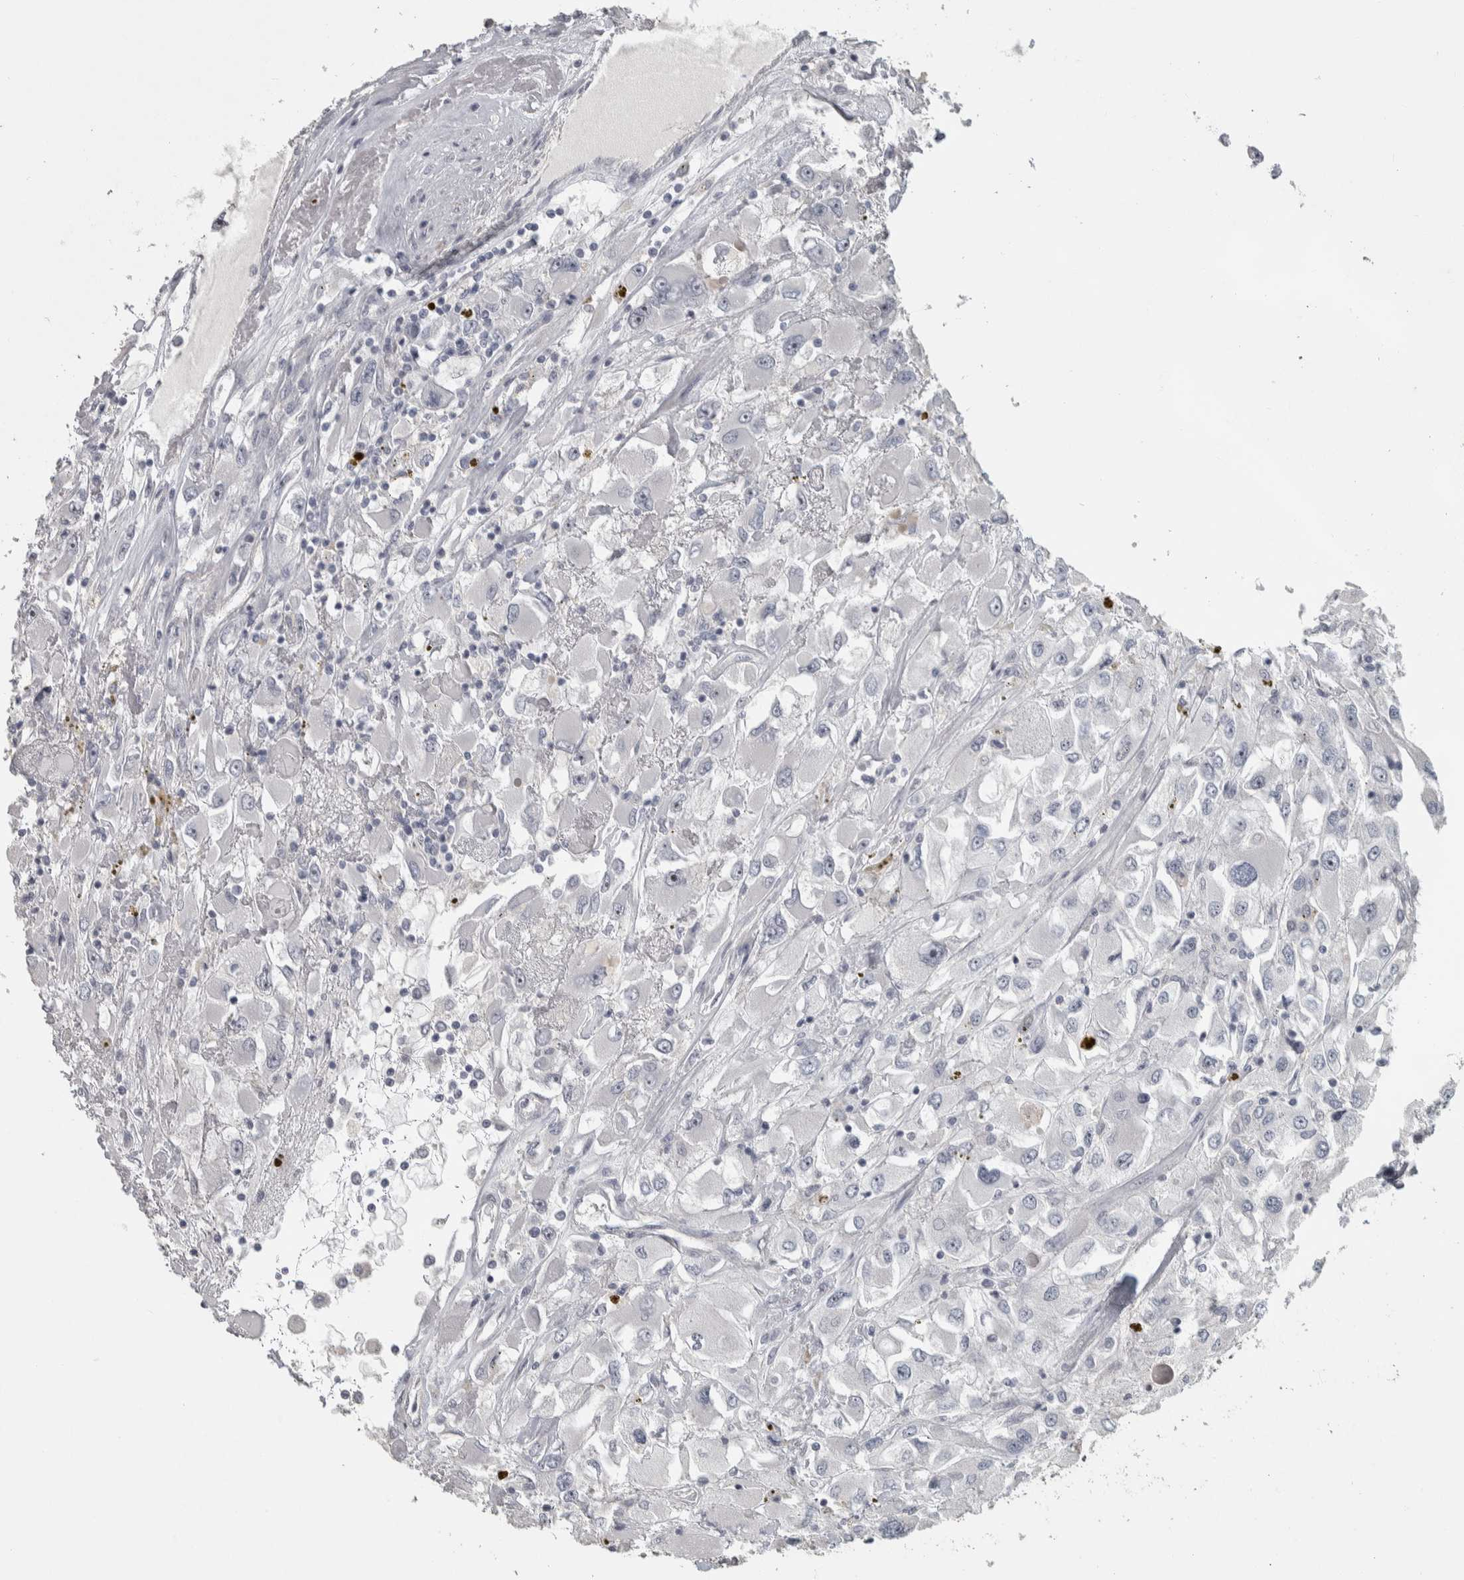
{"staining": {"intensity": "negative", "quantity": "none", "location": "none"}, "tissue": "renal cancer", "cell_type": "Tumor cells", "image_type": "cancer", "snomed": [{"axis": "morphology", "description": "Adenocarcinoma, NOS"}, {"axis": "topography", "description": "Kidney"}], "caption": "The micrograph exhibits no significant positivity in tumor cells of renal adenocarcinoma.", "gene": "DCAF10", "patient": {"sex": "female", "age": 52}}